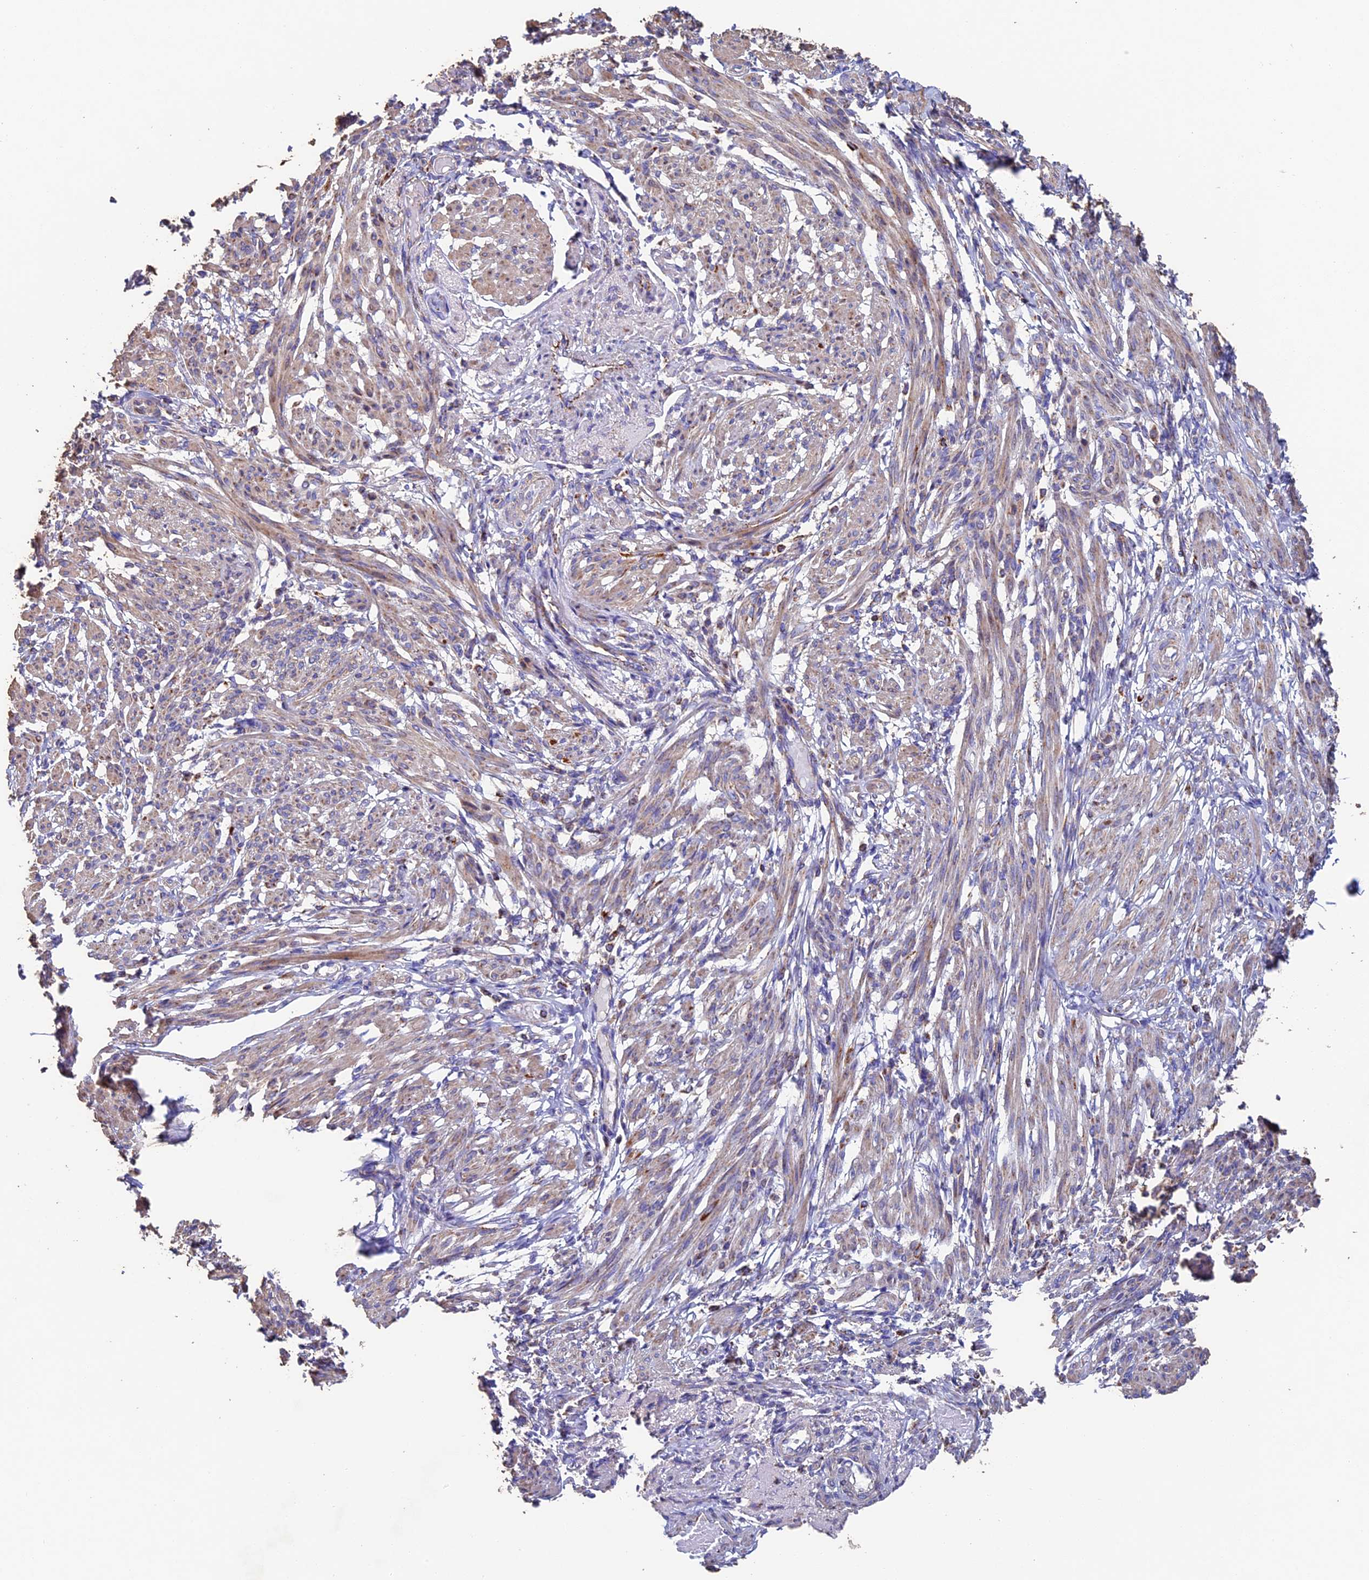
{"staining": {"intensity": "weak", "quantity": "25%-75%", "location": "cytoplasmic/membranous"}, "tissue": "smooth muscle", "cell_type": "Smooth muscle cells", "image_type": "normal", "snomed": [{"axis": "morphology", "description": "Normal tissue, NOS"}, {"axis": "topography", "description": "Smooth muscle"}], "caption": "Approximately 25%-75% of smooth muscle cells in normal smooth muscle demonstrate weak cytoplasmic/membranous protein expression as visualized by brown immunohistochemical staining.", "gene": "ADAT1", "patient": {"sex": "female", "age": 39}}